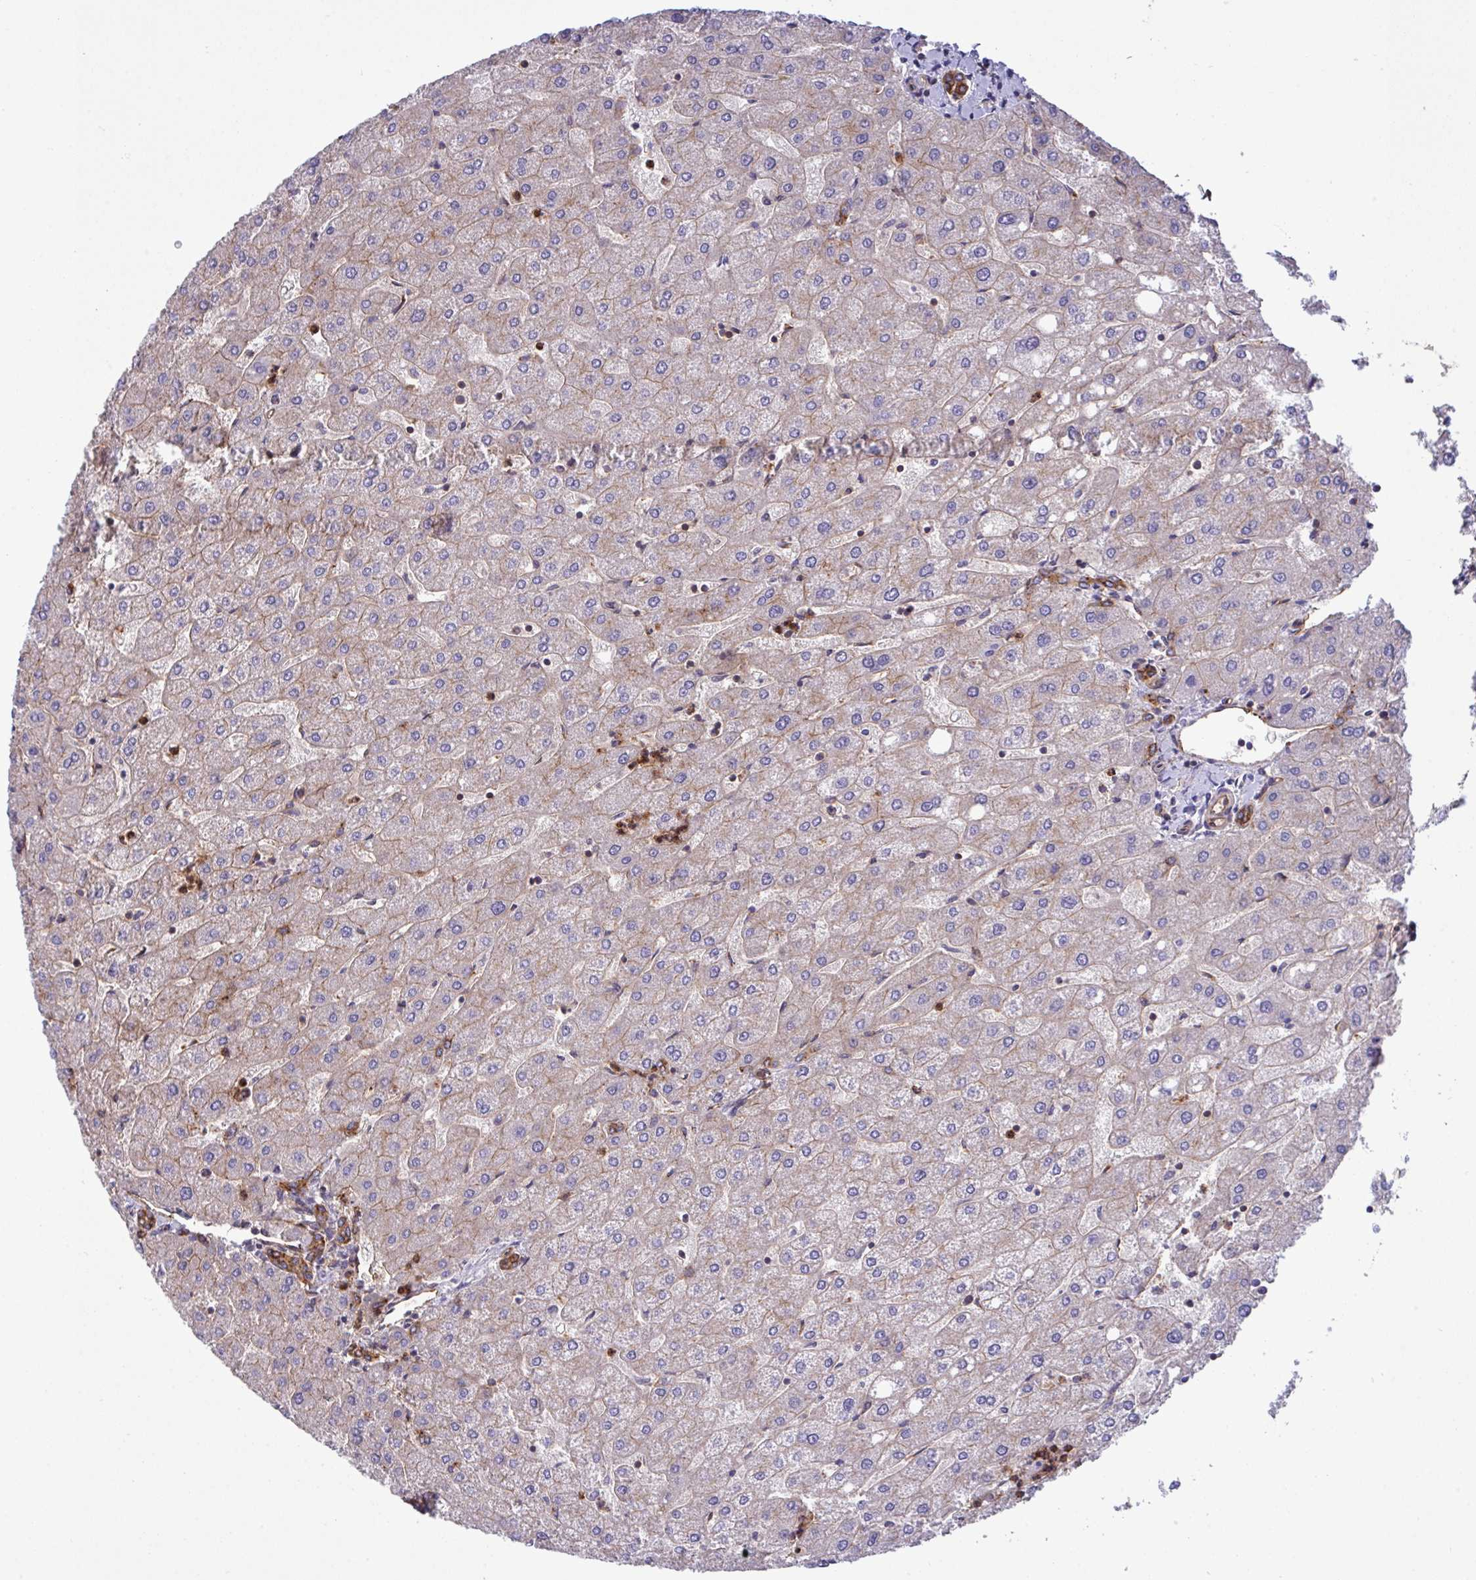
{"staining": {"intensity": "strong", "quantity": ">75%", "location": "cytoplasmic/membranous"}, "tissue": "liver", "cell_type": "Cholangiocytes", "image_type": "normal", "snomed": [{"axis": "morphology", "description": "Normal tissue, NOS"}, {"axis": "topography", "description": "Liver"}], "caption": "This is a histology image of immunohistochemistry (IHC) staining of unremarkable liver, which shows strong expression in the cytoplasmic/membranous of cholangiocytes.", "gene": "C4orf36", "patient": {"sex": "male", "age": 67}}